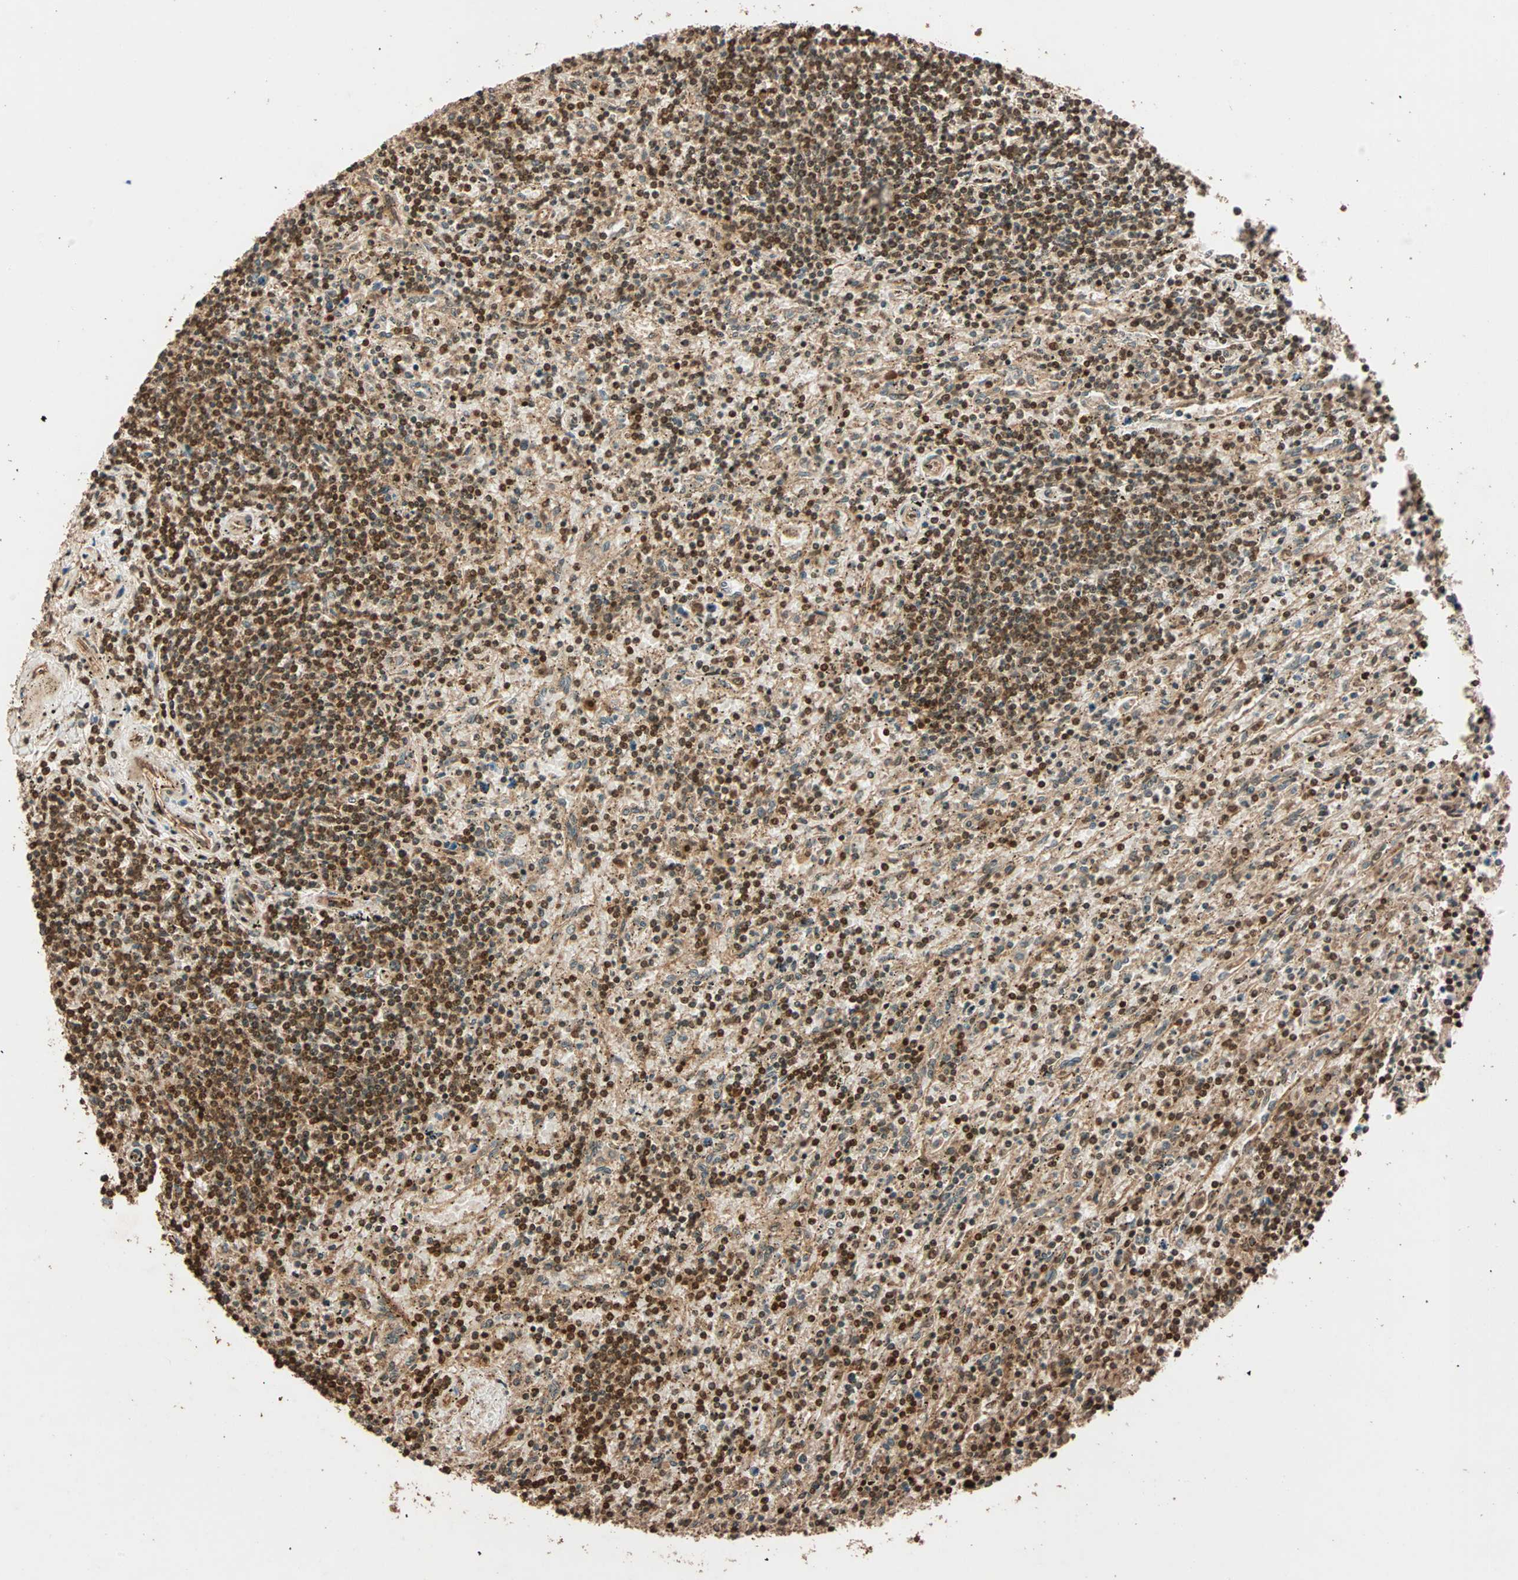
{"staining": {"intensity": "strong", "quantity": ">75%", "location": "nuclear"}, "tissue": "lymphoma", "cell_type": "Tumor cells", "image_type": "cancer", "snomed": [{"axis": "morphology", "description": "Malignant lymphoma, non-Hodgkin's type, Low grade"}, {"axis": "topography", "description": "Spleen"}], "caption": "A brown stain highlights strong nuclear staining of a protein in lymphoma tumor cells.", "gene": "ALKBH5", "patient": {"sex": "male", "age": 76}}